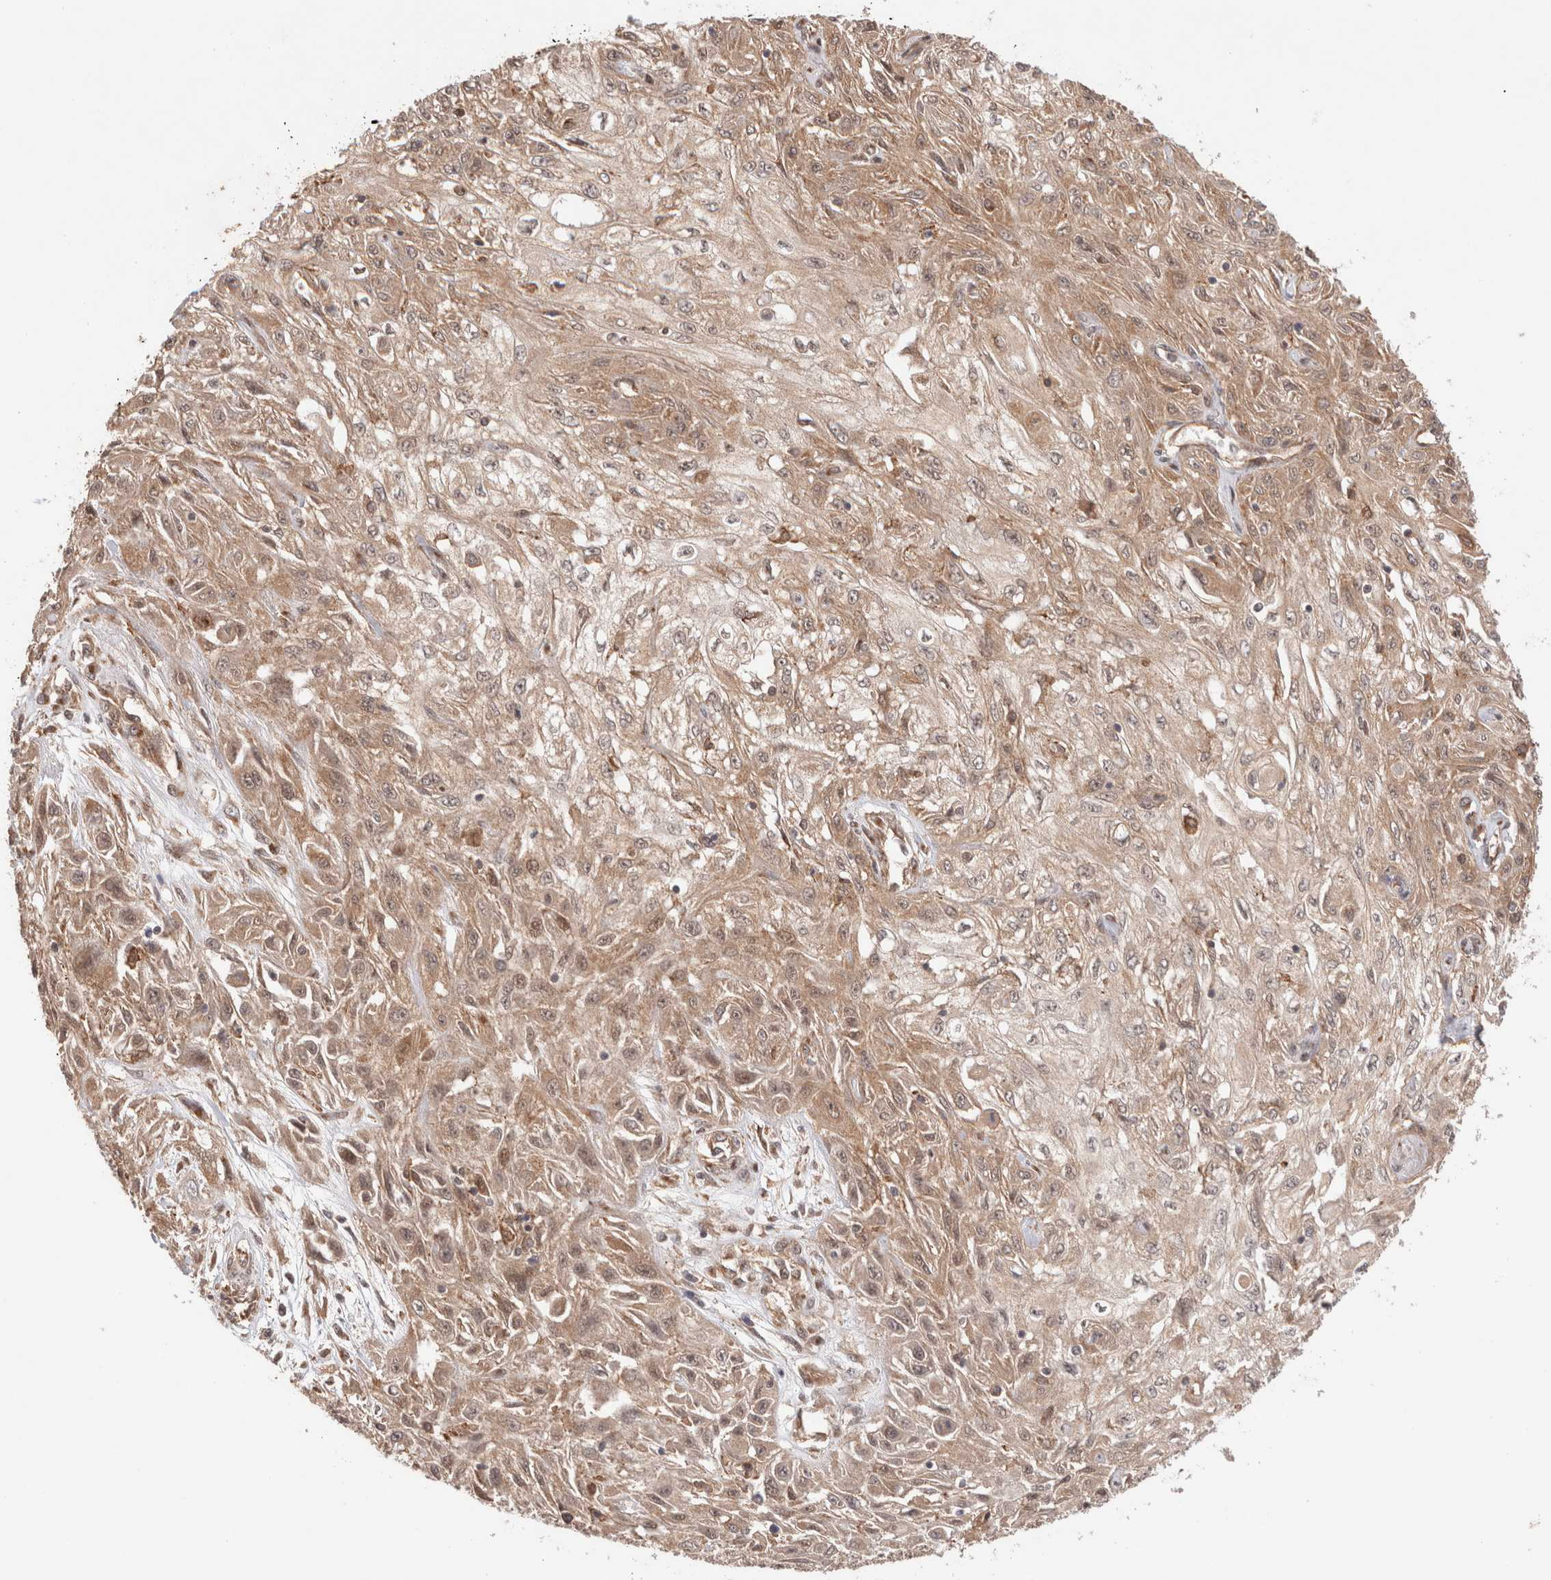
{"staining": {"intensity": "moderate", "quantity": ">75%", "location": "cytoplasmic/membranous,nuclear"}, "tissue": "skin cancer", "cell_type": "Tumor cells", "image_type": "cancer", "snomed": [{"axis": "morphology", "description": "Squamous cell carcinoma, NOS"}, {"axis": "morphology", "description": "Squamous cell carcinoma, metastatic, NOS"}, {"axis": "topography", "description": "Skin"}, {"axis": "topography", "description": "Lymph node"}], "caption": "Protein staining shows moderate cytoplasmic/membranous and nuclear expression in about >75% of tumor cells in squamous cell carcinoma (skin).", "gene": "SIKE1", "patient": {"sex": "male", "age": 75}}